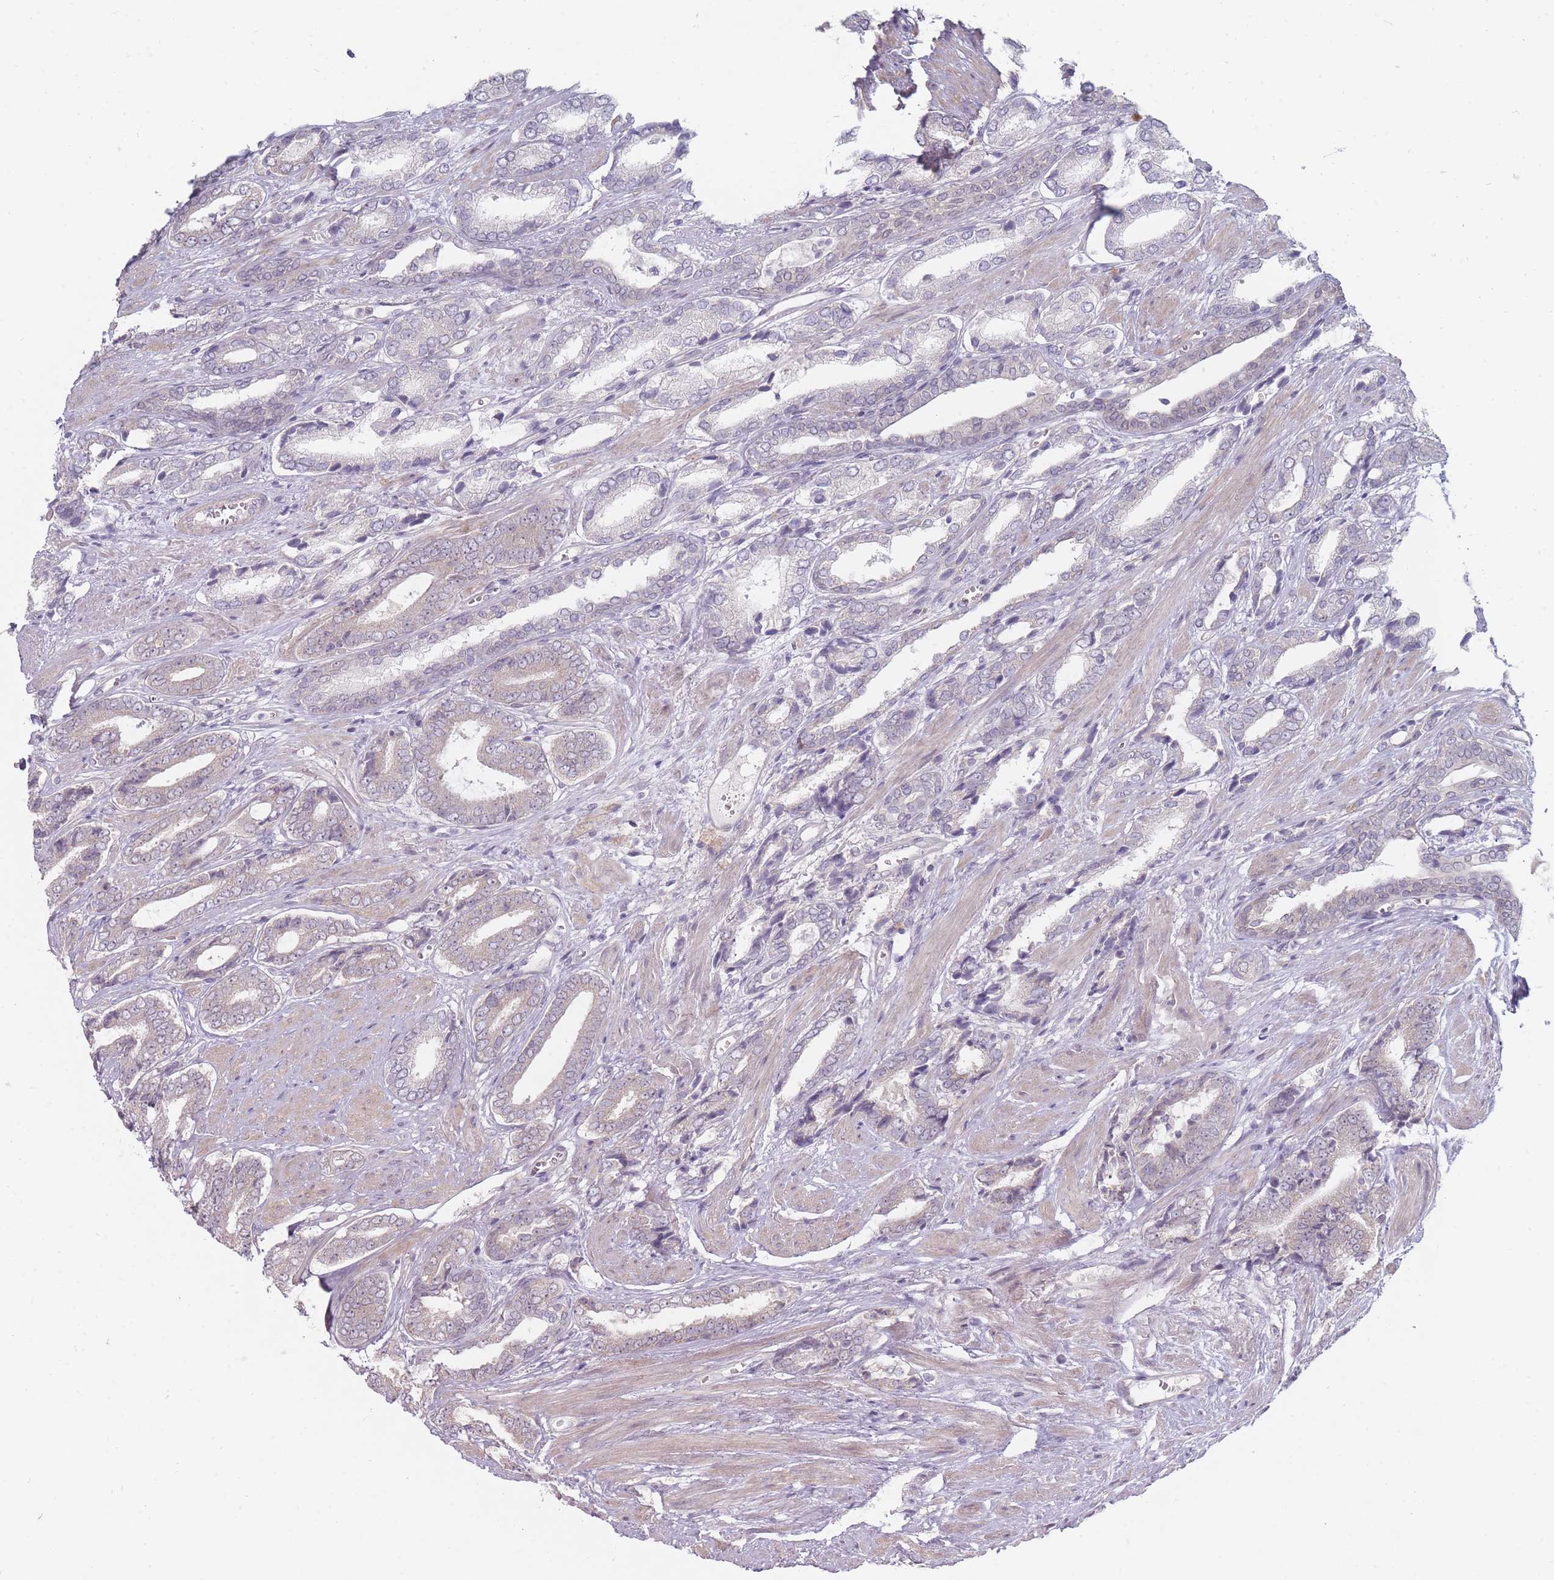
{"staining": {"intensity": "negative", "quantity": "none", "location": "none"}, "tissue": "prostate cancer", "cell_type": "Tumor cells", "image_type": "cancer", "snomed": [{"axis": "morphology", "description": "Adenocarcinoma, NOS"}, {"axis": "topography", "description": "Prostate and seminal vesicle, NOS"}], "caption": "There is no significant expression in tumor cells of adenocarcinoma (prostate). The staining was performed using DAB to visualize the protein expression in brown, while the nuclei were stained in blue with hematoxylin (Magnification: 20x).", "gene": "PCDH12", "patient": {"sex": "male", "age": 76}}